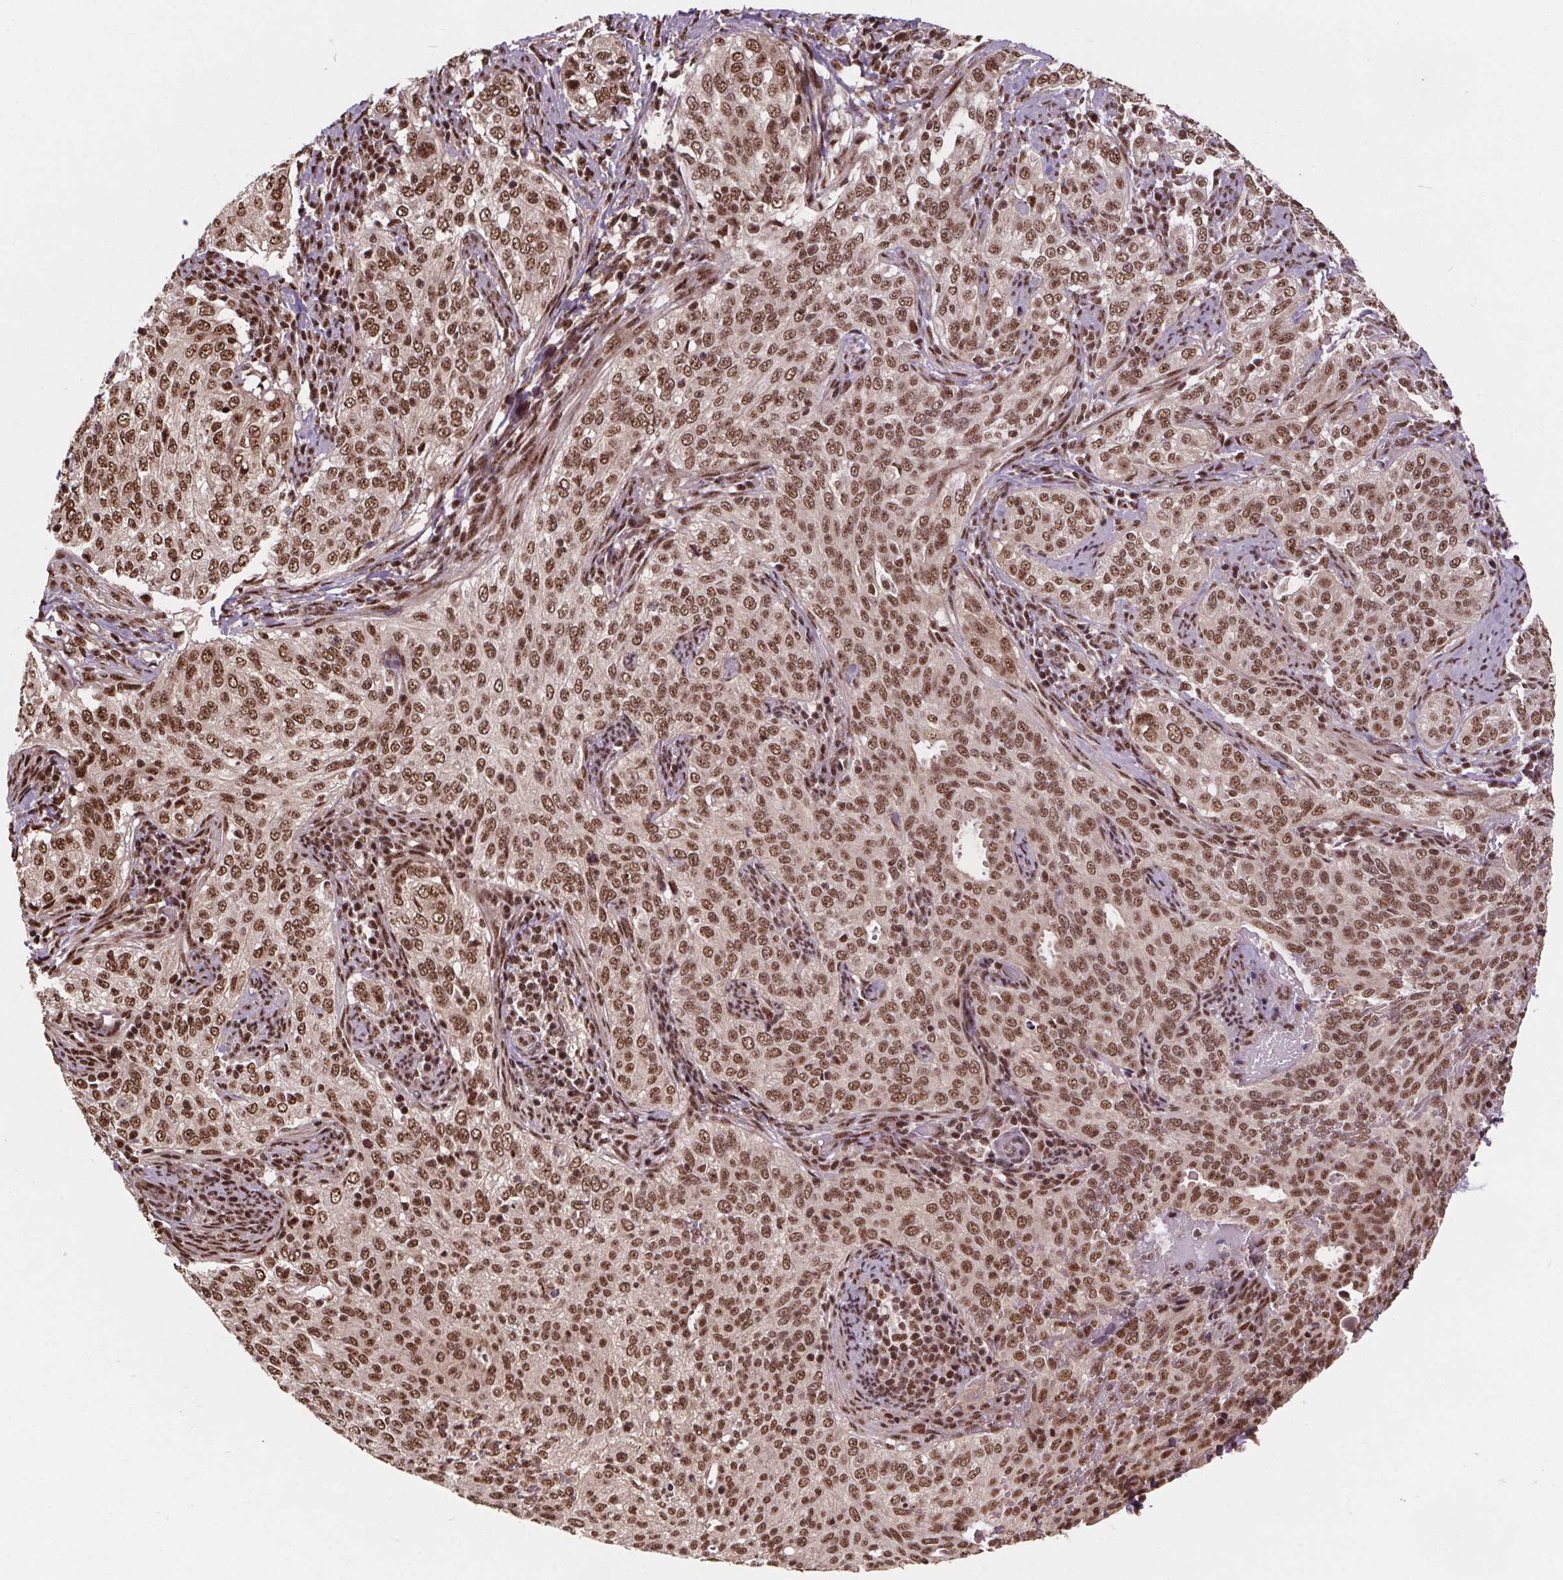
{"staining": {"intensity": "moderate", "quantity": ">75%", "location": "nuclear"}, "tissue": "cervical cancer", "cell_type": "Tumor cells", "image_type": "cancer", "snomed": [{"axis": "morphology", "description": "Squamous cell carcinoma, NOS"}, {"axis": "topography", "description": "Cervix"}], "caption": "This image reveals immunohistochemistry staining of human cervical cancer, with medium moderate nuclear positivity in about >75% of tumor cells.", "gene": "JARID2", "patient": {"sex": "female", "age": 38}}